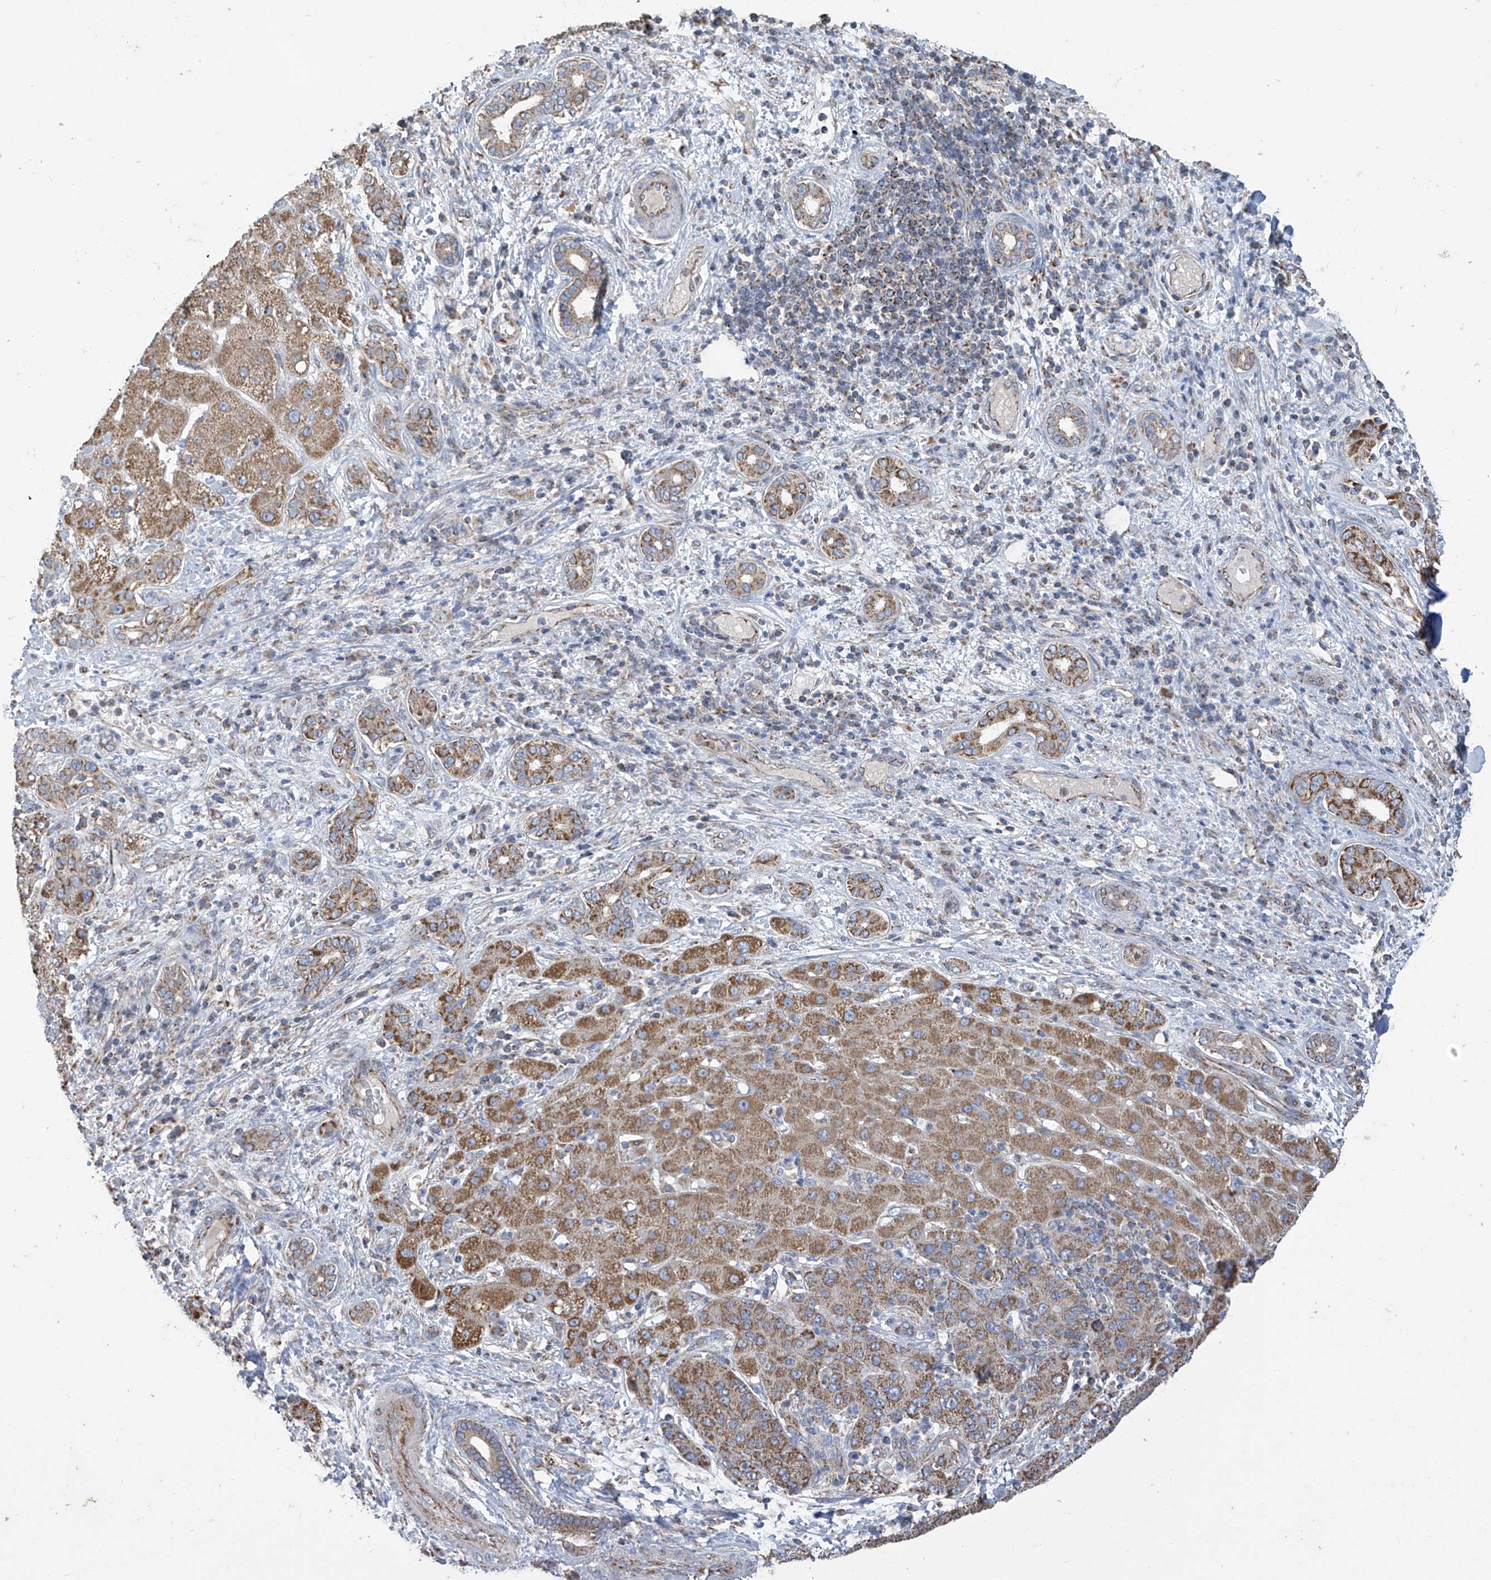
{"staining": {"intensity": "moderate", "quantity": ">75%", "location": "cytoplasmic/membranous"}, "tissue": "liver cancer", "cell_type": "Tumor cells", "image_type": "cancer", "snomed": [{"axis": "morphology", "description": "Carcinoma, Hepatocellular, NOS"}, {"axis": "topography", "description": "Liver"}], "caption": "A brown stain shows moderate cytoplasmic/membranous staining of a protein in liver cancer (hepatocellular carcinoma) tumor cells. Immunohistochemistry (ihc) stains the protein of interest in brown and the nuclei are stained blue.", "gene": "PNPT1", "patient": {"sex": "male", "age": 65}}